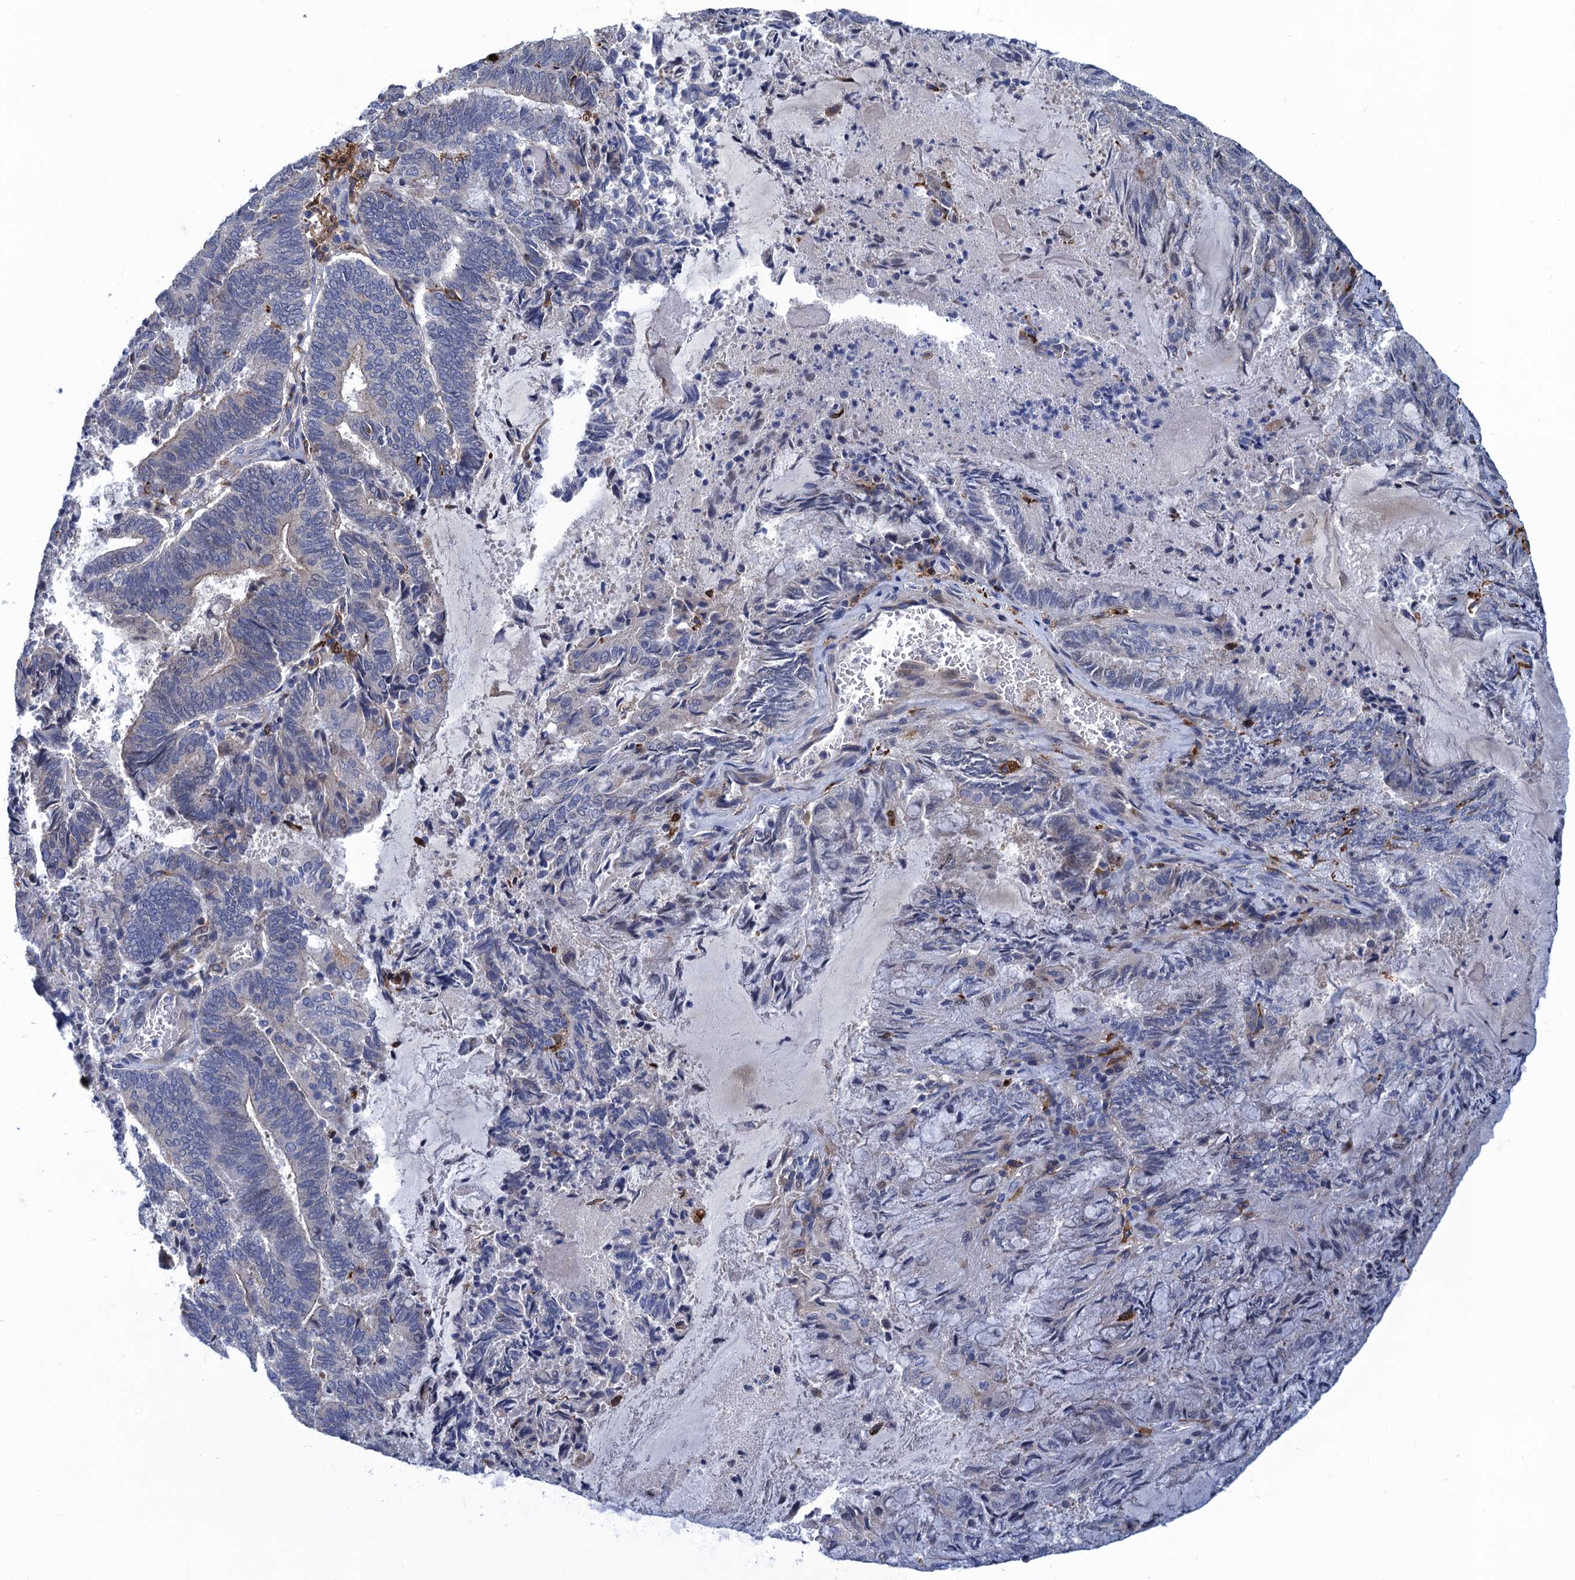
{"staining": {"intensity": "negative", "quantity": "none", "location": "none"}, "tissue": "endometrial cancer", "cell_type": "Tumor cells", "image_type": "cancer", "snomed": [{"axis": "morphology", "description": "Adenocarcinoma, NOS"}, {"axis": "topography", "description": "Endometrium"}], "caption": "Tumor cells show no significant positivity in adenocarcinoma (endometrial).", "gene": "DNHD1", "patient": {"sex": "female", "age": 80}}